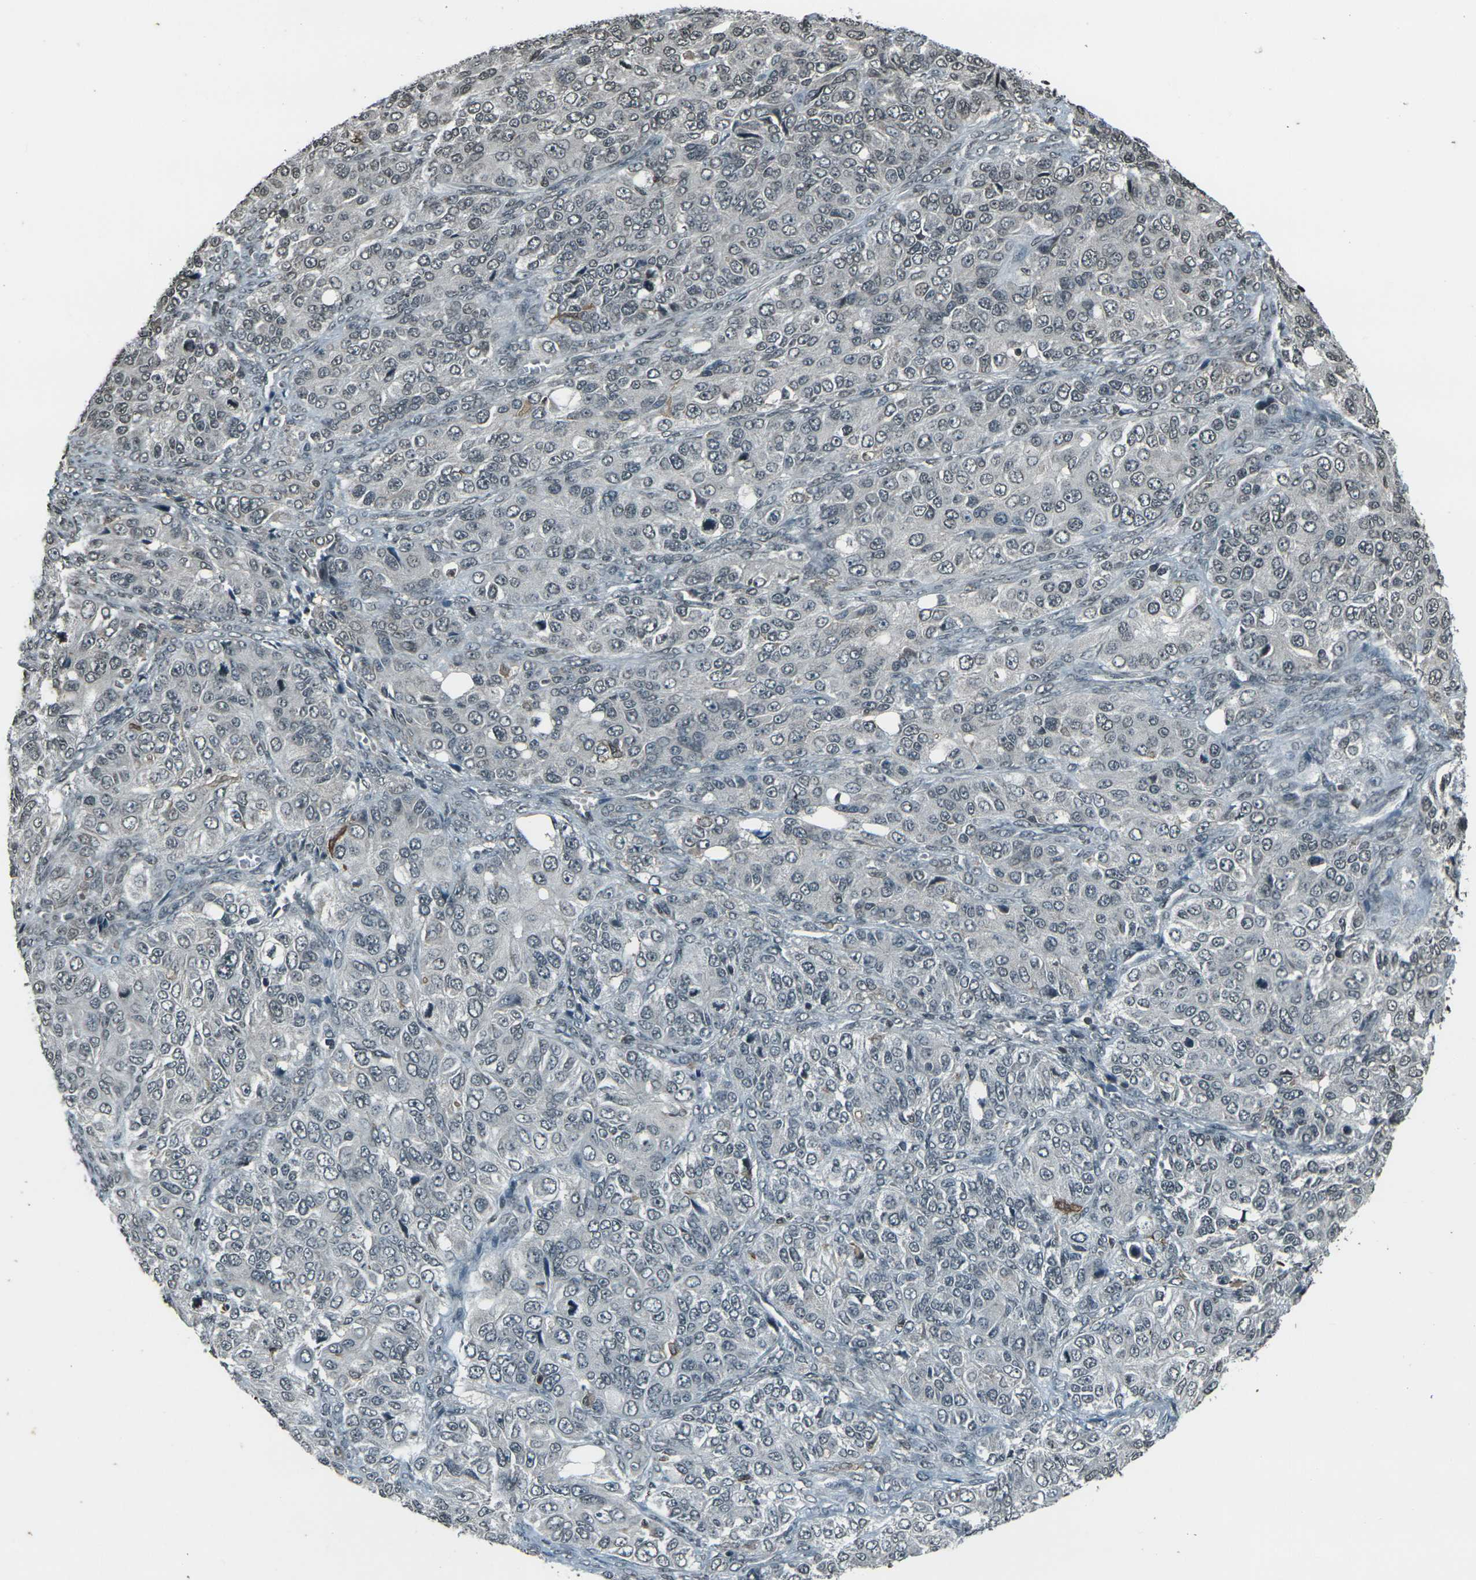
{"staining": {"intensity": "weak", "quantity": "25%-75%", "location": "nuclear"}, "tissue": "ovarian cancer", "cell_type": "Tumor cells", "image_type": "cancer", "snomed": [{"axis": "morphology", "description": "Carcinoma, endometroid"}, {"axis": "topography", "description": "Ovary"}], "caption": "Protein expression by immunohistochemistry (IHC) demonstrates weak nuclear positivity in about 25%-75% of tumor cells in endometroid carcinoma (ovarian). (Stains: DAB (3,3'-diaminobenzidine) in brown, nuclei in blue, Microscopy: brightfield microscopy at high magnification).", "gene": "PRPF8", "patient": {"sex": "female", "age": 51}}